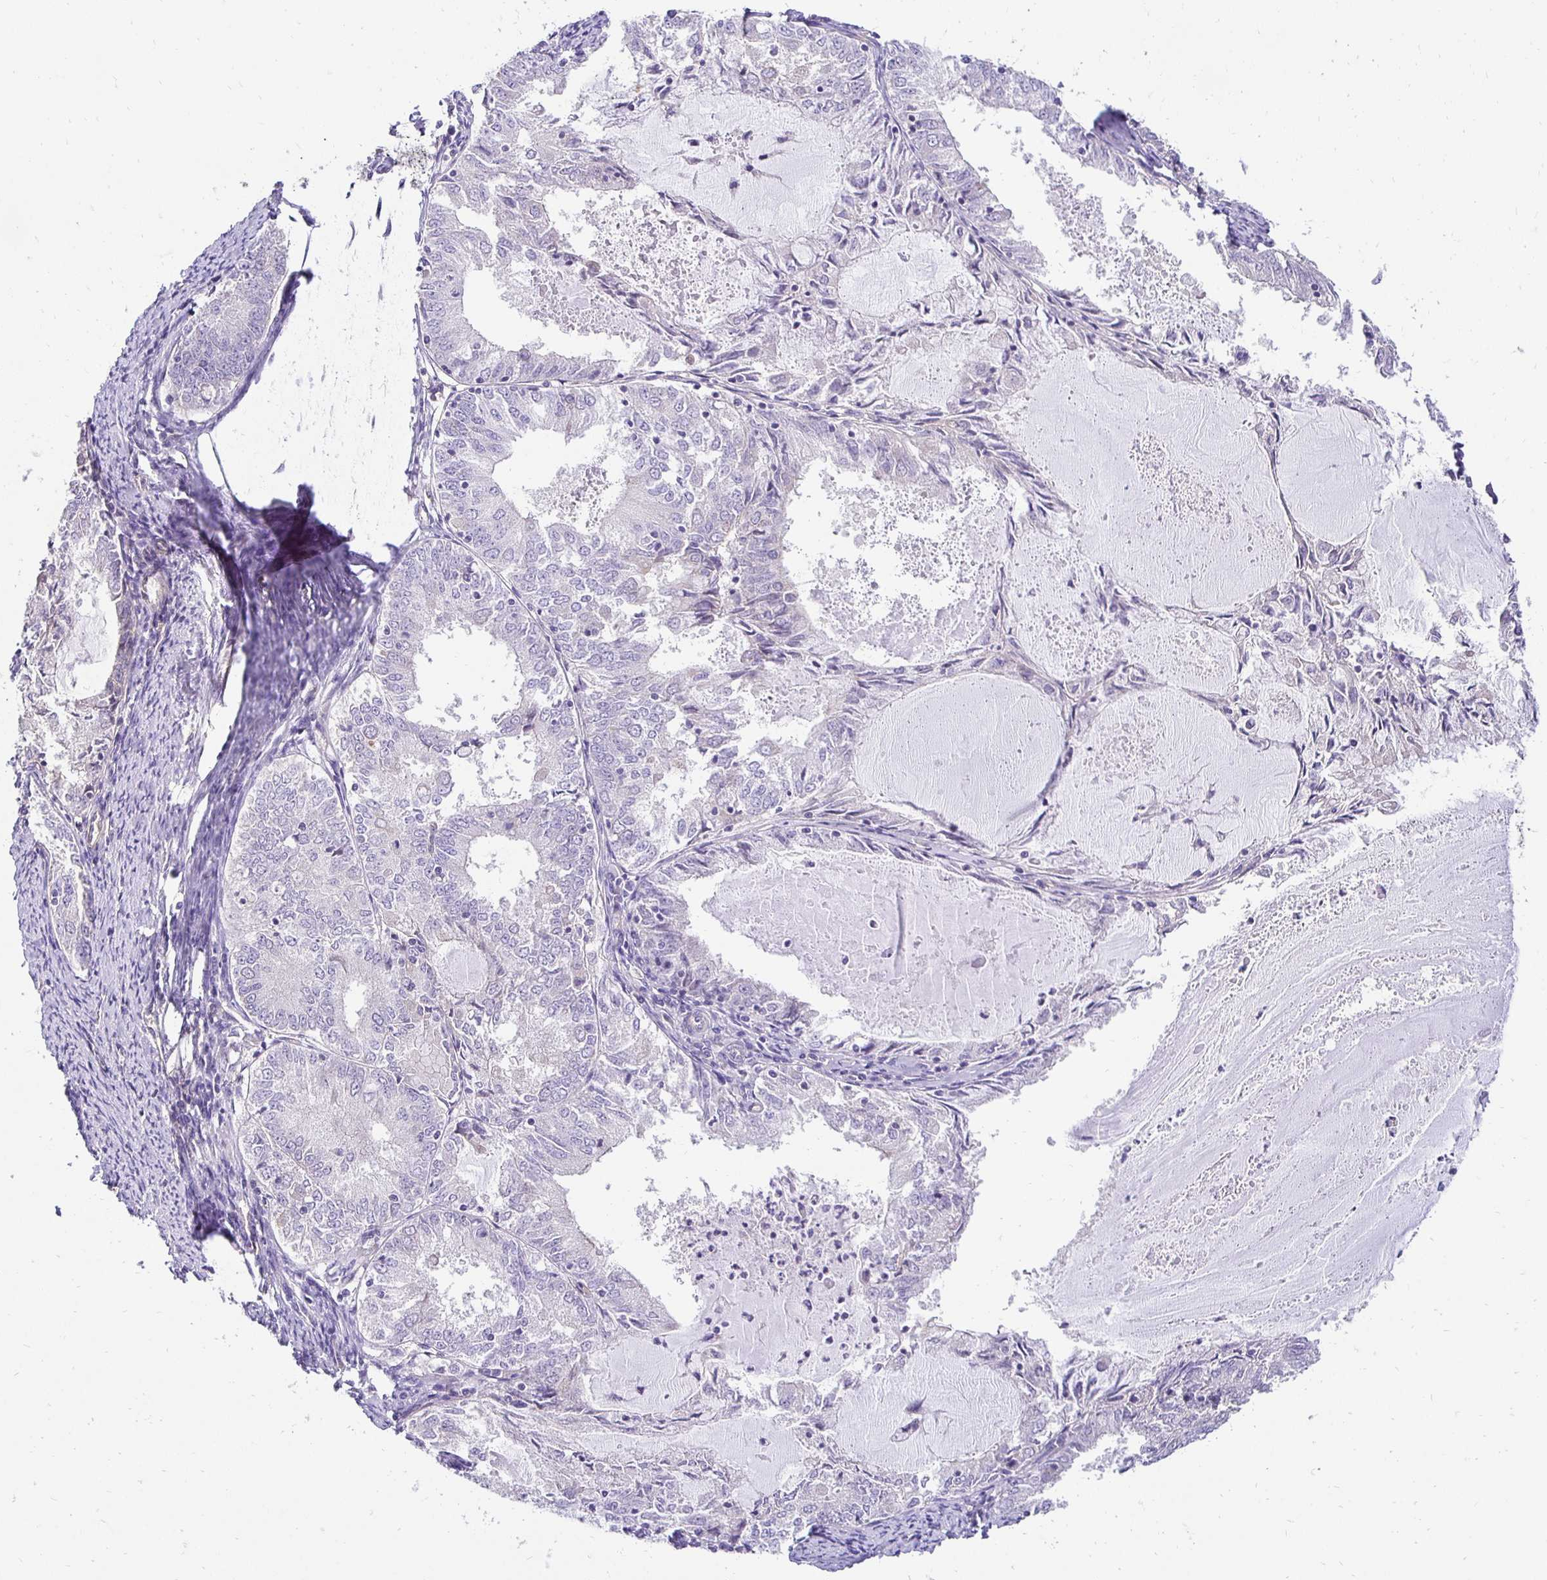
{"staining": {"intensity": "negative", "quantity": "none", "location": "none"}, "tissue": "endometrial cancer", "cell_type": "Tumor cells", "image_type": "cancer", "snomed": [{"axis": "morphology", "description": "Adenocarcinoma, NOS"}, {"axis": "topography", "description": "Endometrium"}], "caption": "This is a photomicrograph of IHC staining of endometrial adenocarcinoma, which shows no staining in tumor cells.", "gene": "SLC9A1", "patient": {"sex": "female", "age": 57}}